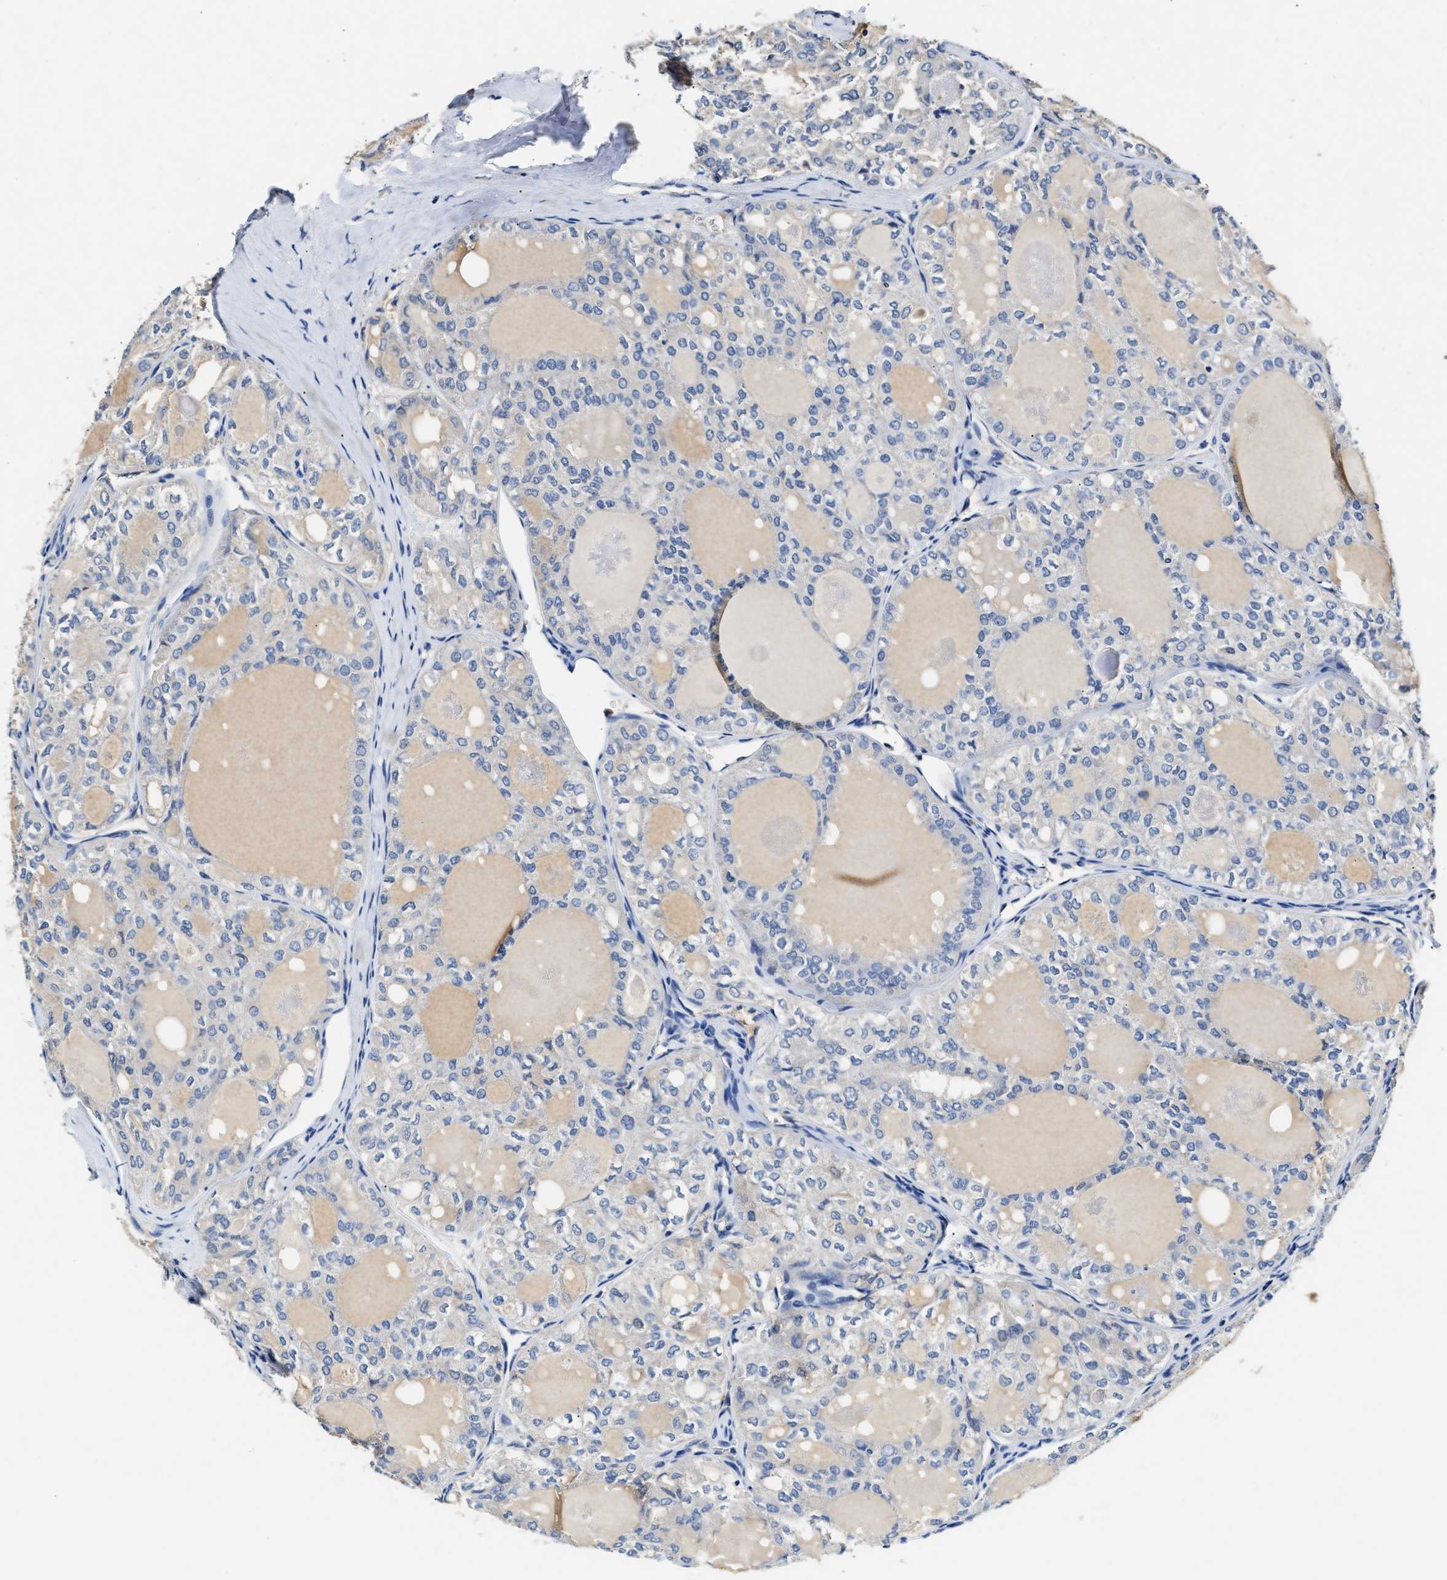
{"staining": {"intensity": "negative", "quantity": "none", "location": "none"}, "tissue": "thyroid cancer", "cell_type": "Tumor cells", "image_type": "cancer", "snomed": [{"axis": "morphology", "description": "Follicular adenoma carcinoma, NOS"}, {"axis": "topography", "description": "Thyroid gland"}], "caption": "This is an immunohistochemistry image of thyroid follicular adenoma carcinoma. There is no staining in tumor cells.", "gene": "SLCO2B1", "patient": {"sex": "male", "age": 75}}